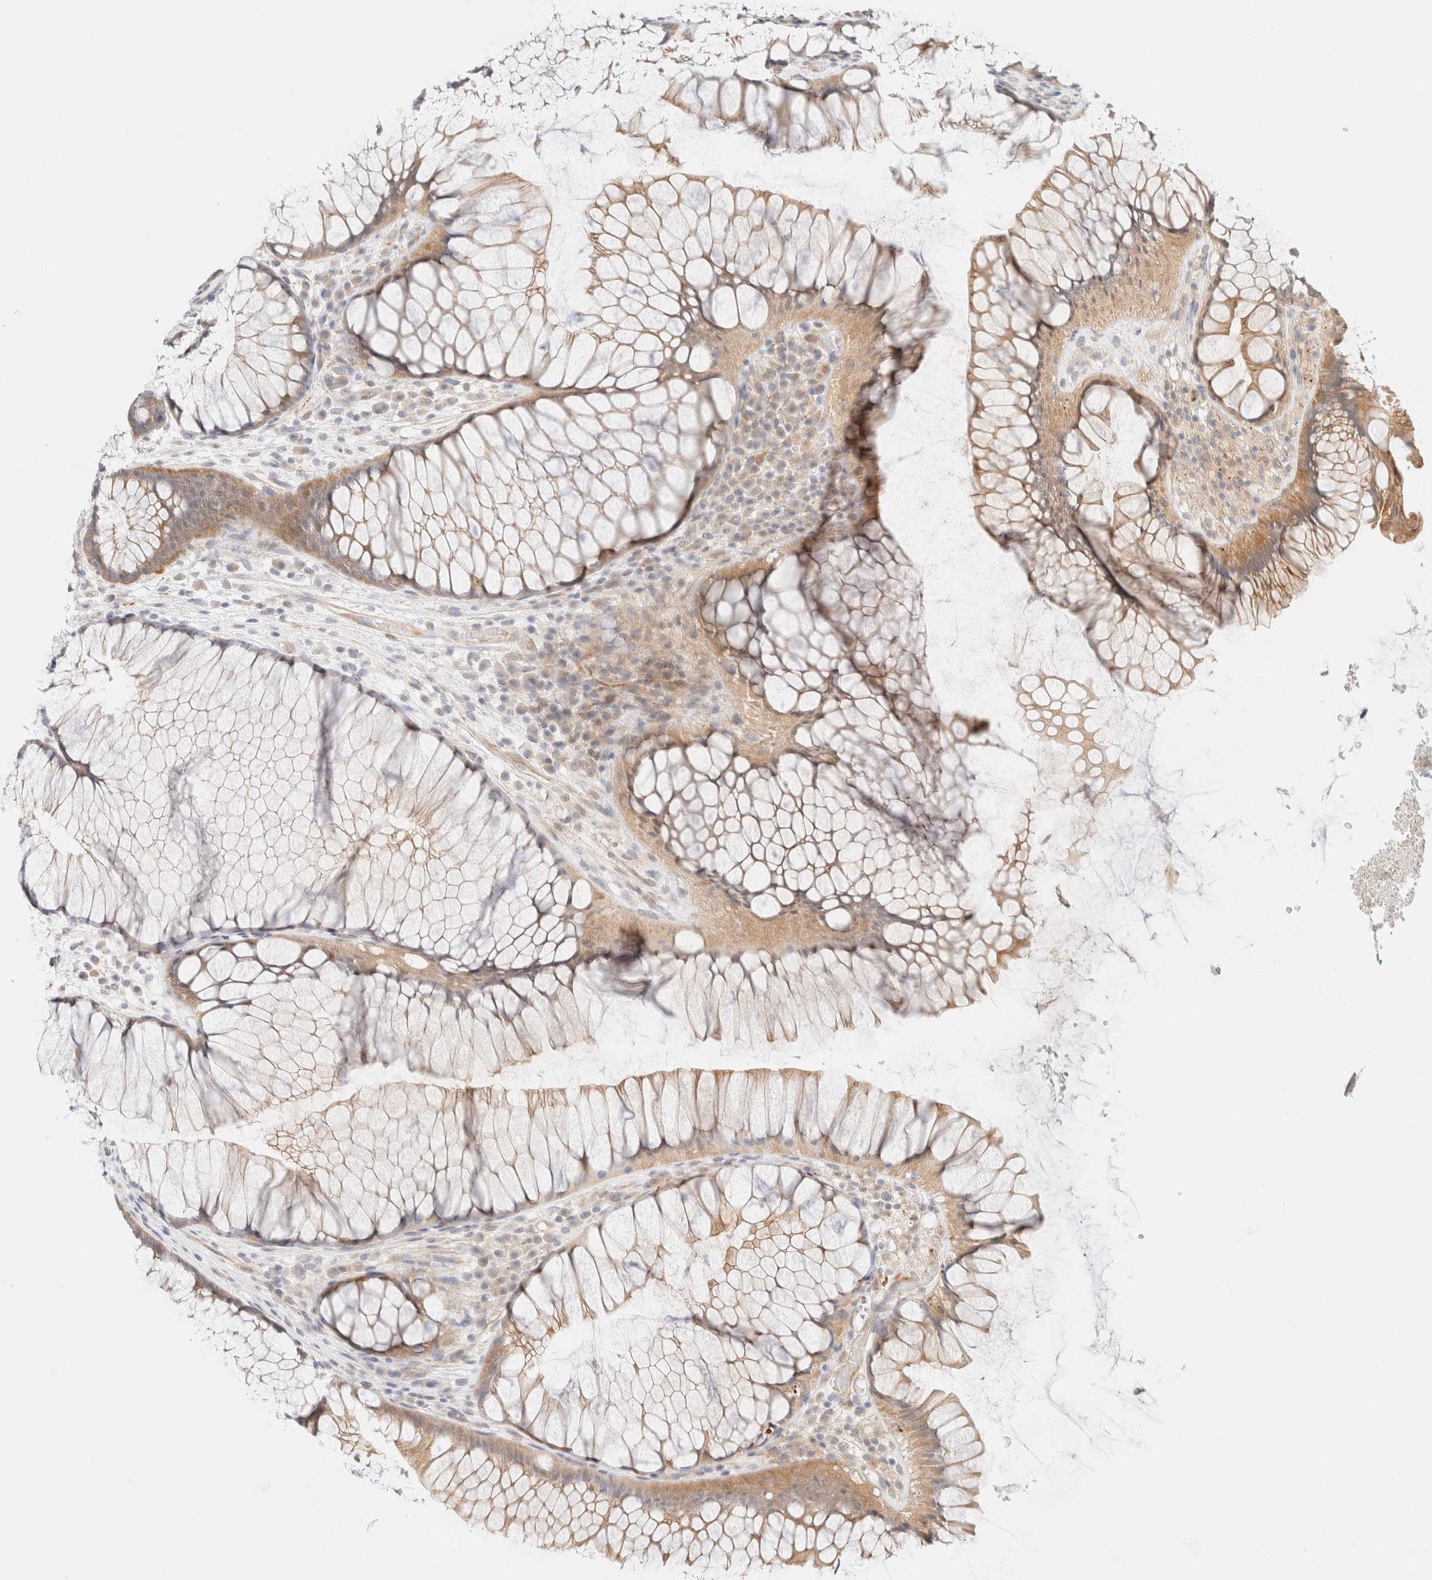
{"staining": {"intensity": "moderate", "quantity": ">75%", "location": "cytoplasmic/membranous"}, "tissue": "rectum", "cell_type": "Glandular cells", "image_type": "normal", "snomed": [{"axis": "morphology", "description": "Normal tissue, NOS"}, {"axis": "topography", "description": "Rectum"}], "caption": "Human rectum stained with a brown dye demonstrates moderate cytoplasmic/membranous positive expression in about >75% of glandular cells.", "gene": "UNC13B", "patient": {"sex": "male", "age": 51}}